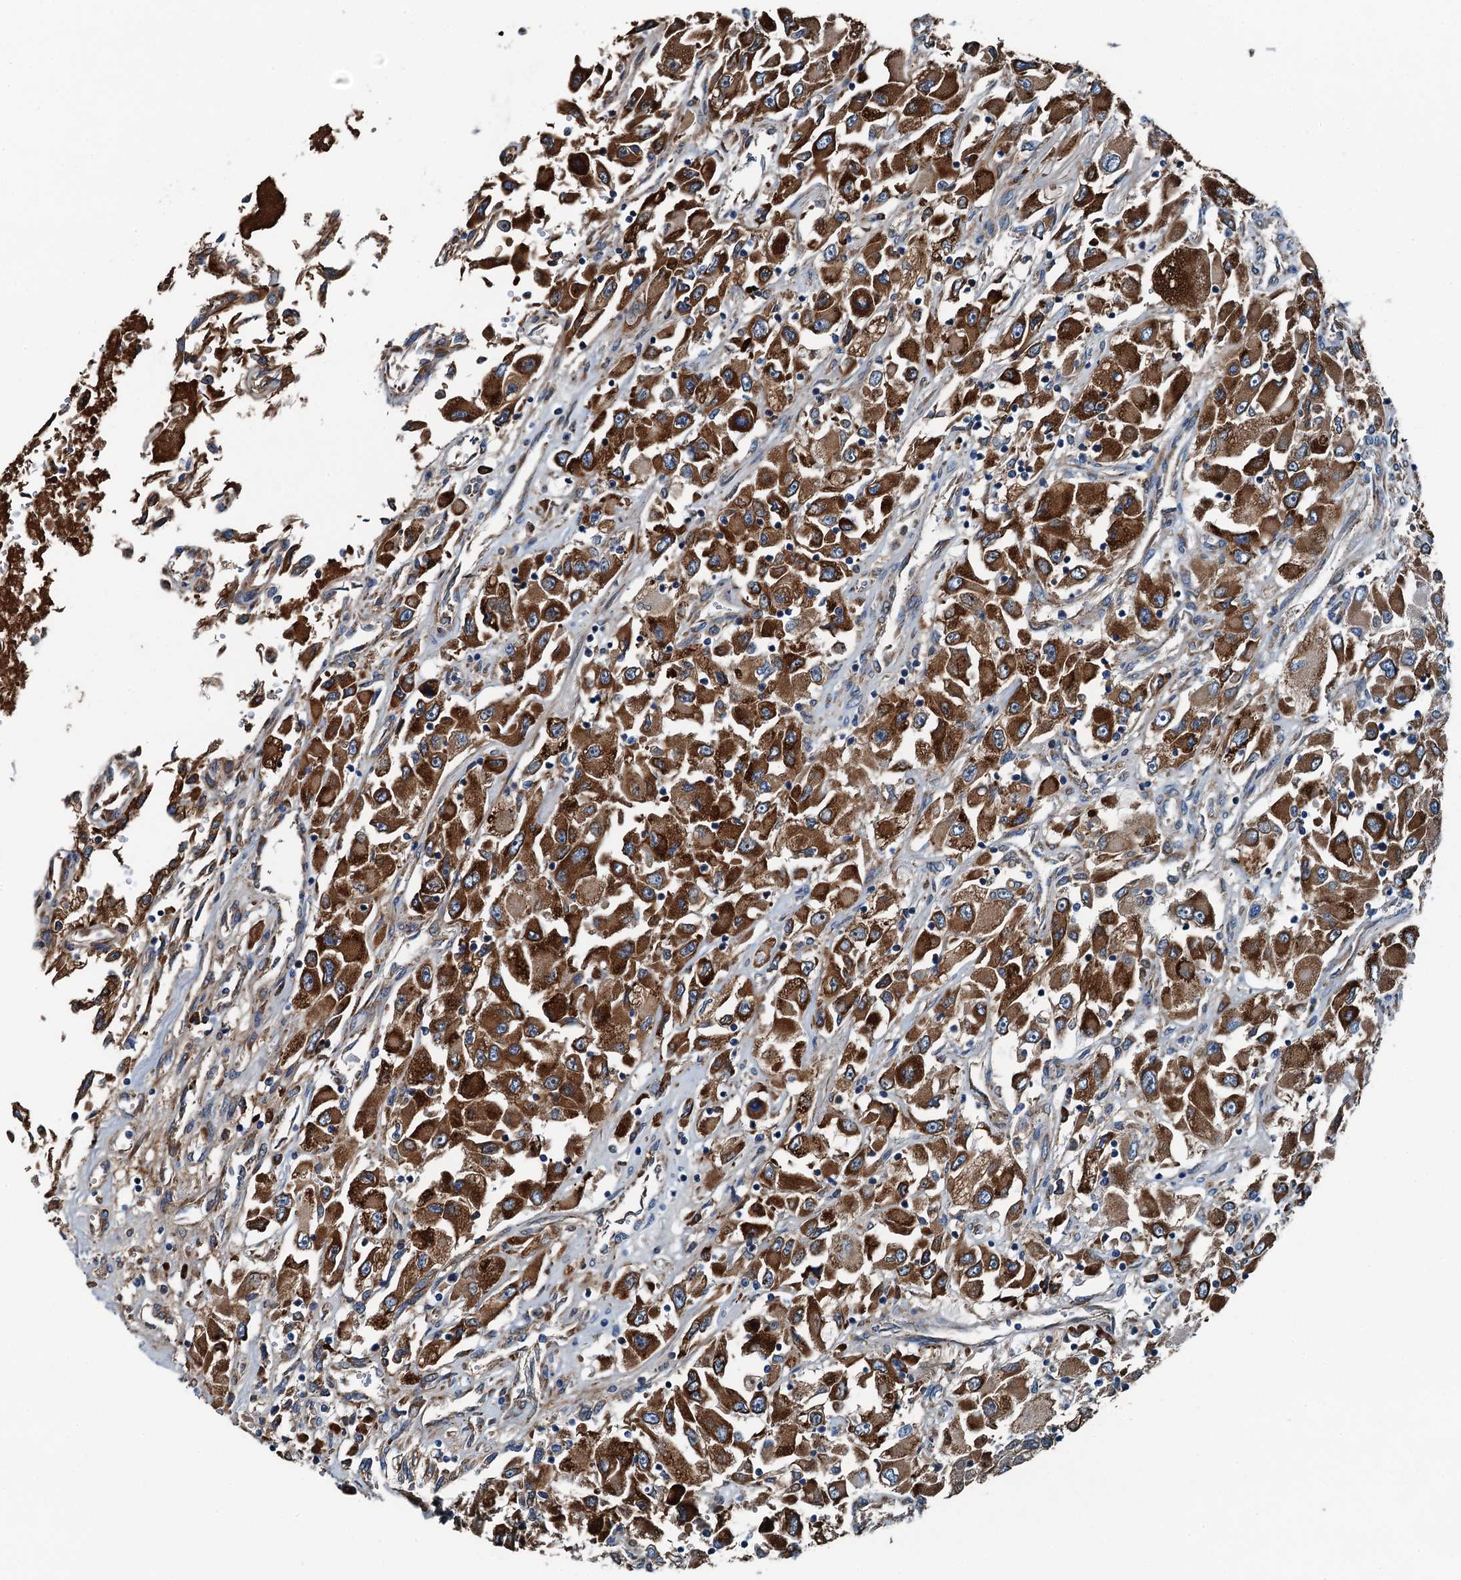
{"staining": {"intensity": "strong", "quantity": ">75%", "location": "cytoplasmic/membranous"}, "tissue": "renal cancer", "cell_type": "Tumor cells", "image_type": "cancer", "snomed": [{"axis": "morphology", "description": "Adenocarcinoma, NOS"}, {"axis": "topography", "description": "Kidney"}], "caption": "Strong cytoplasmic/membranous staining for a protein is identified in about >75% of tumor cells of renal adenocarcinoma using IHC.", "gene": "TAMALIN", "patient": {"sex": "female", "age": 52}}